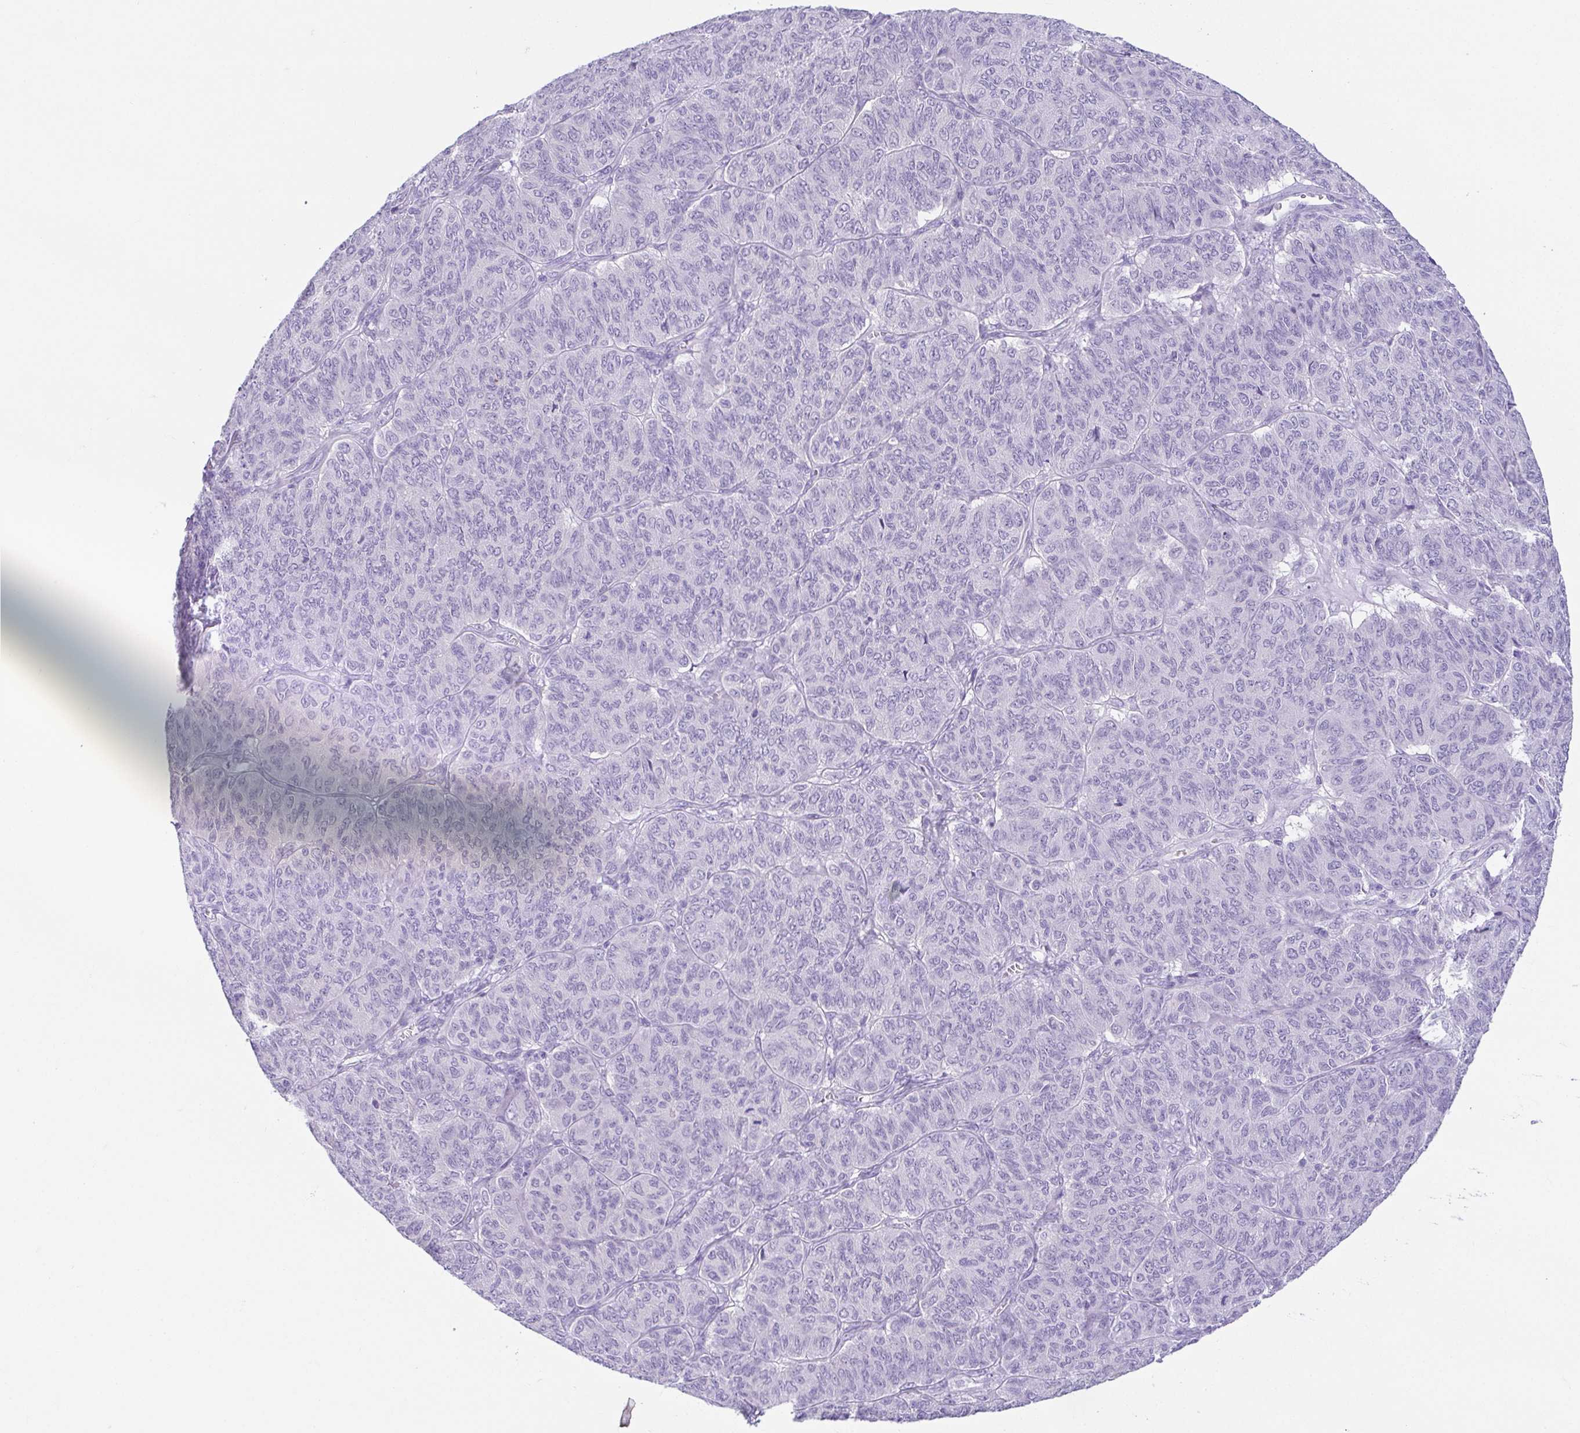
{"staining": {"intensity": "negative", "quantity": "none", "location": "none"}, "tissue": "ovarian cancer", "cell_type": "Tumor cells", "image_type": "cancer", "snomed": [{"axis": "morphology", "description": "Carcinoma, endometroid"}, {"axis": "topography", "description": "Ovary"}], "caption": "Histopathology image shows no protein expression in tumor cells of endometroid carcinoma (ovarian) tissue.", "gene": "SPATA4", "patient": {"sex": "female", "age": 80}}